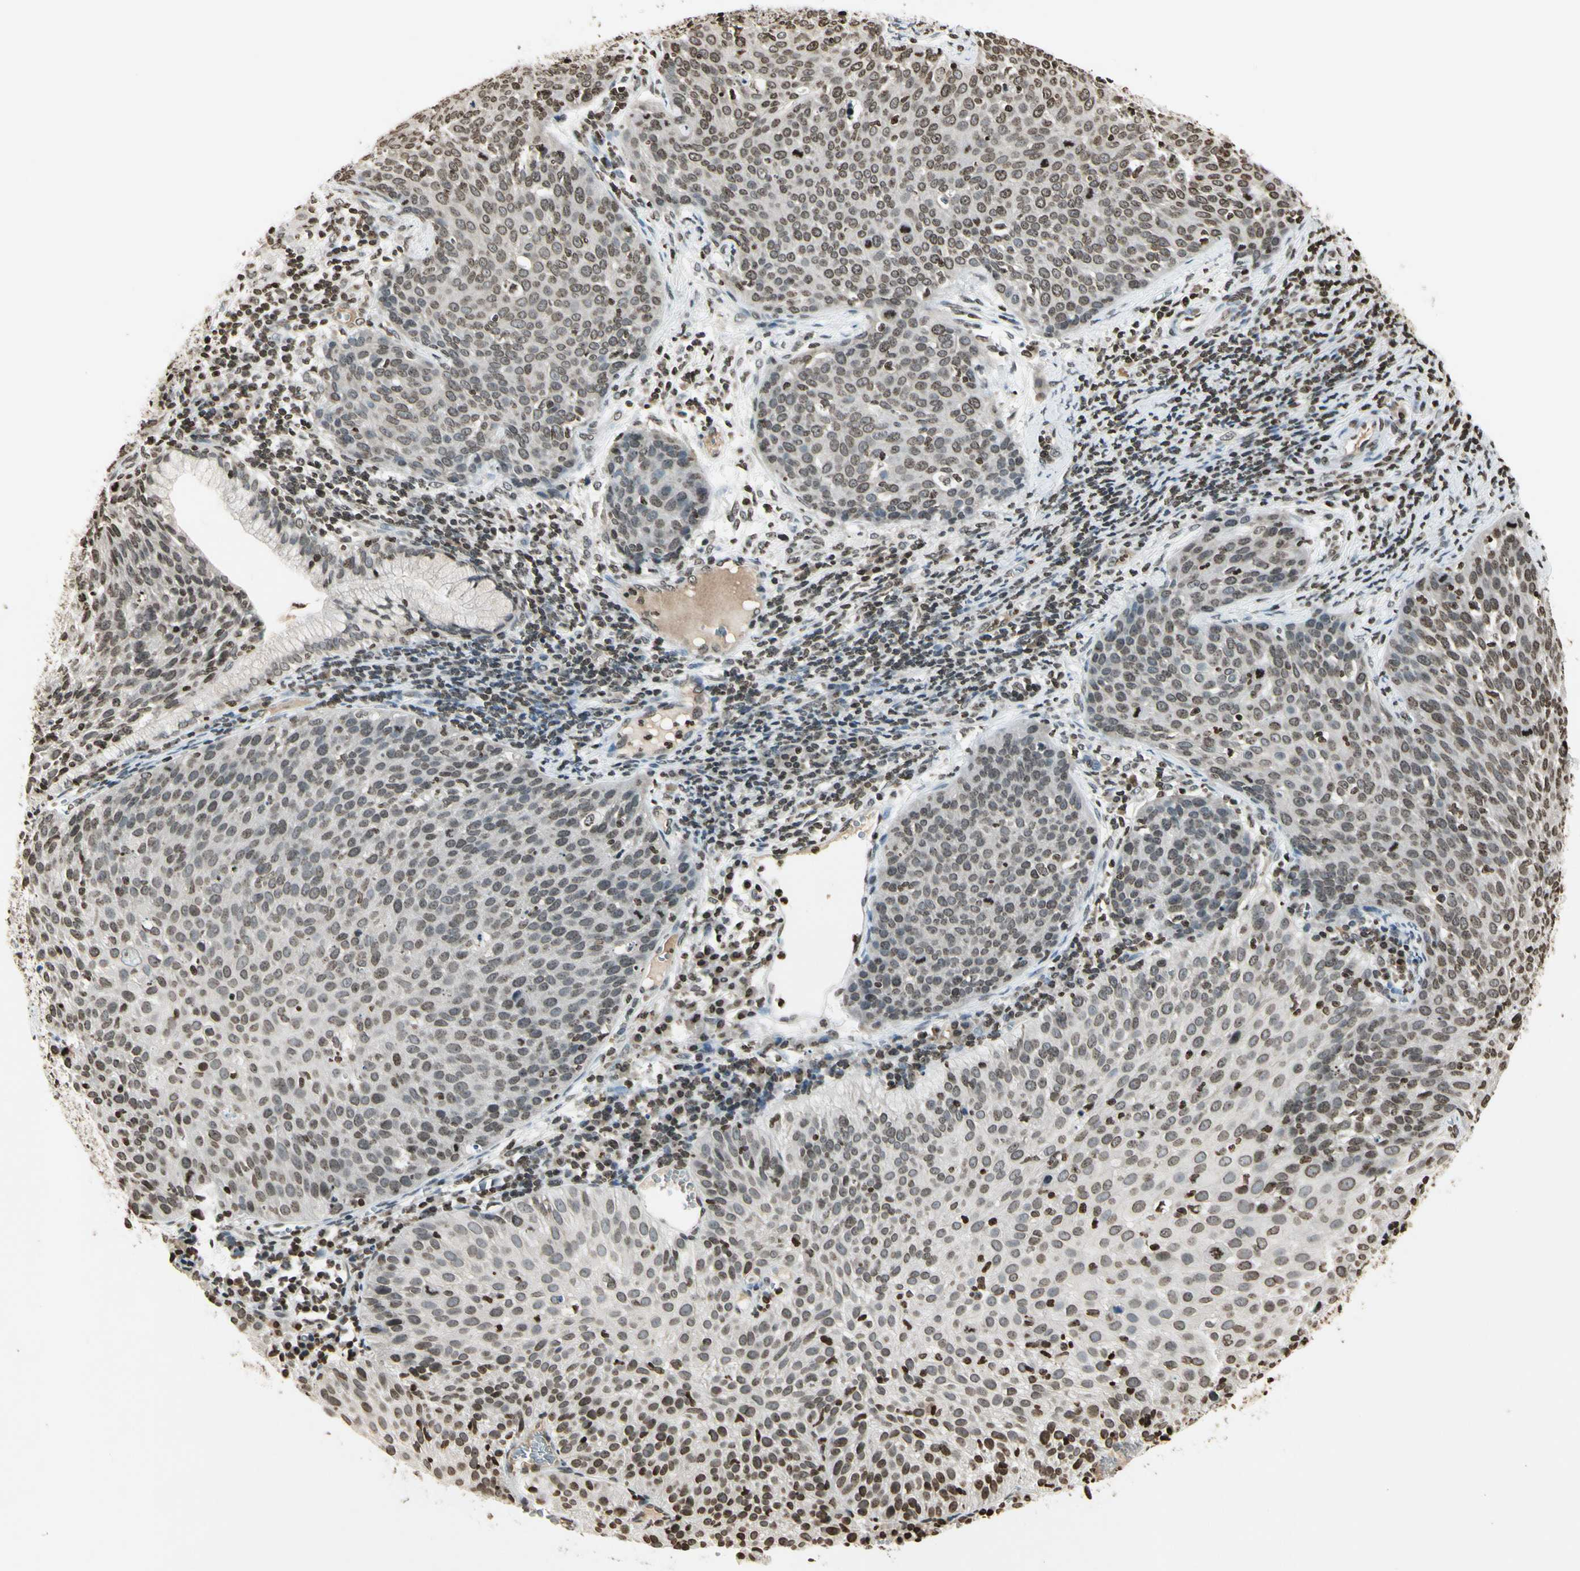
{"staining": {"intensity": "weak", "quantity": ">75%", "location": "nuclear"}, "tissue": "cervical cancer", "cell_type": "Tumor cells", "image_type": "cancer", "snomed": [{"axis": "morphology", "description": "Squamous cell carcinoma, NOS"}, {"axis": "topography", "description": "Cervix"}], "caption": "Weak nuclear staining for a protein is identified in approximately >75% of tumor cells of cervical squamous cell carcinoma using immunohistochemistry (IHC).", "gene": "RORA", "patient": {"sex": "female", "age": 38}}